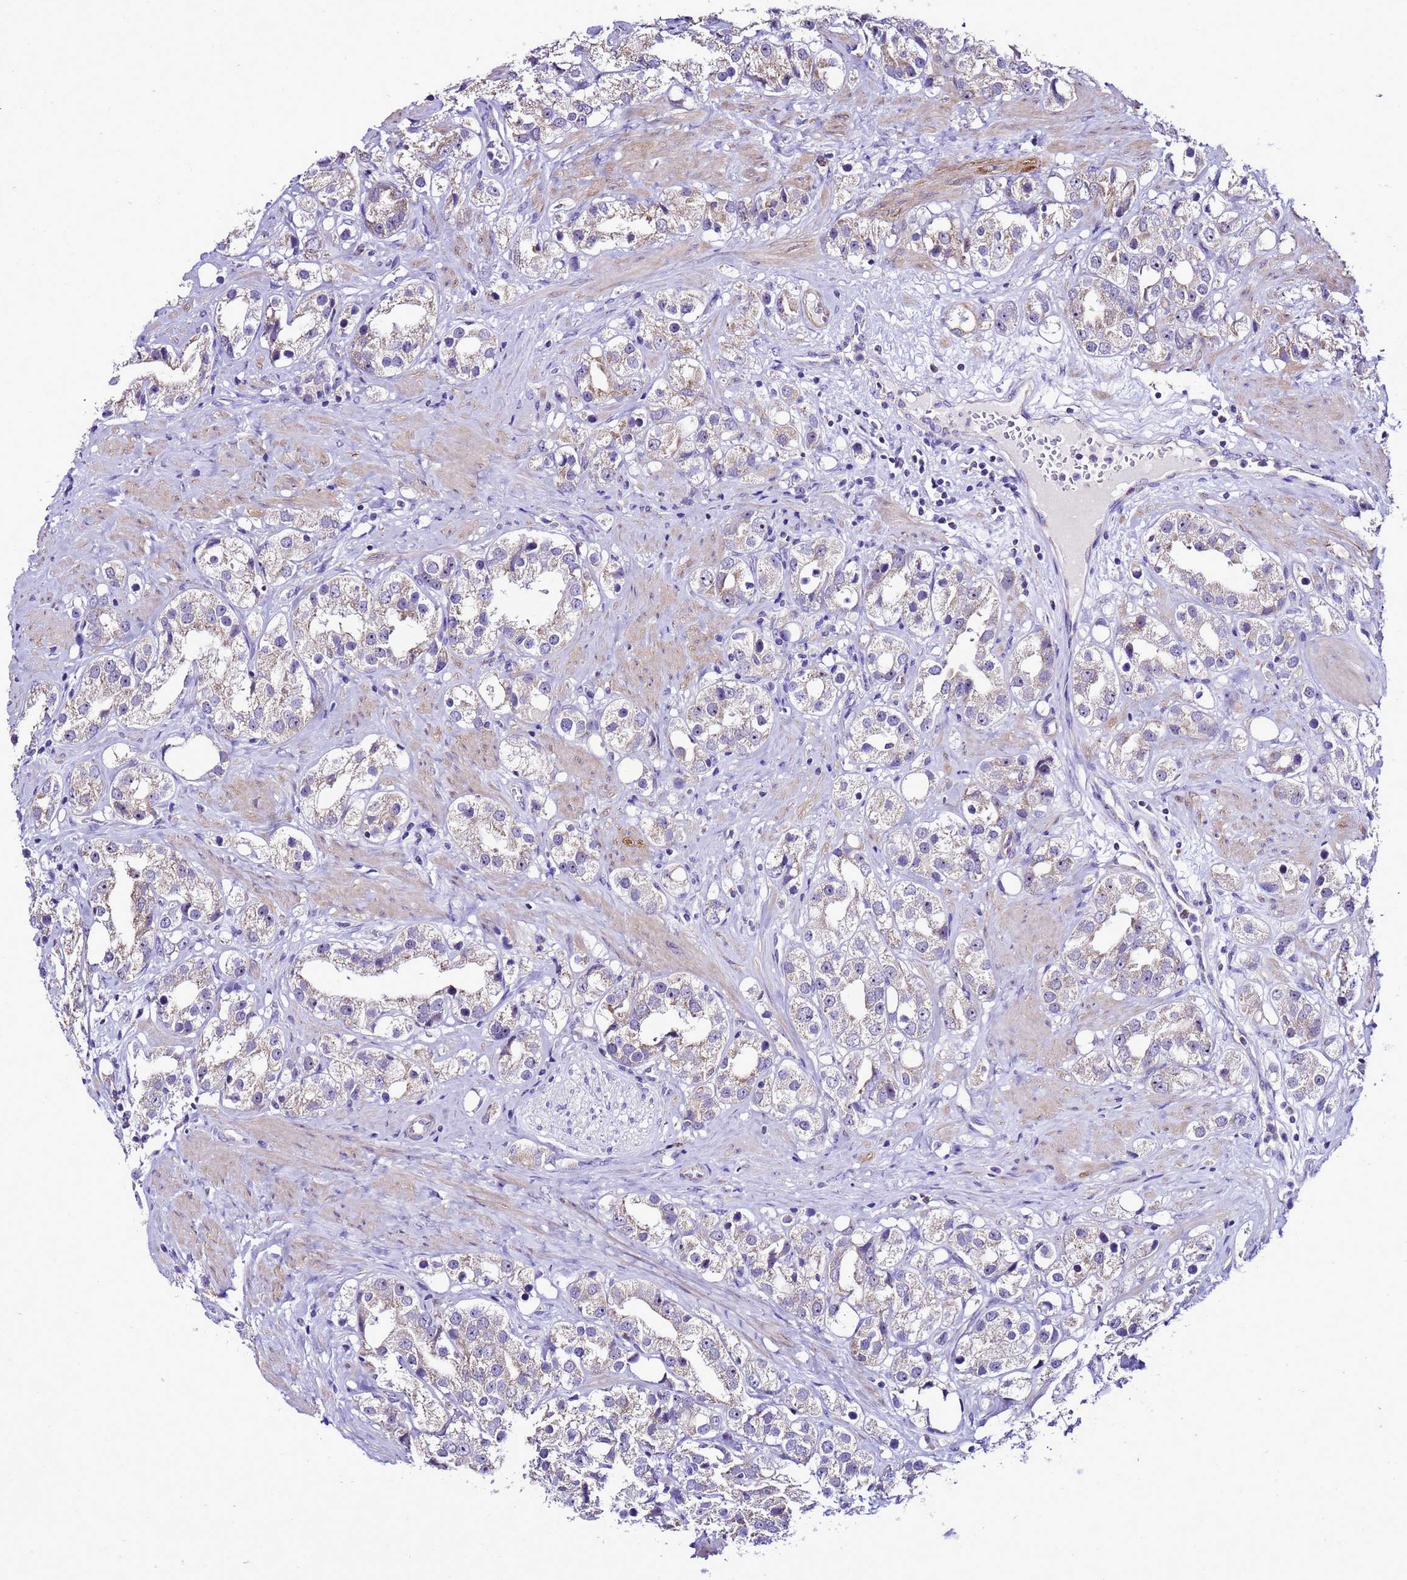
{"staining": {"intensity": "weak", "quantity": "<25%", "location": "cytoplasmic/membranous"}, "tissue": "prostate cancer", "cell_type": "Tumor cells", "image_type": "cancer", "snomed": [{"axis": "morphology", "description": "Adenocarcinoma, NOS"}, {"axis": "topography", "description": "Prostate"}], "caption": "Immunohistochemistry (IHC) image of neoplastic tissue: adenocarcinoma (prostate) stained with DAB (3,3'-diaminobenzidine) demonstrates no significant protein positivity in tumor cells. Nuclei are stained in blue.", "gene": "DPH6", "patient": {"sex": "male", "age": 79}}